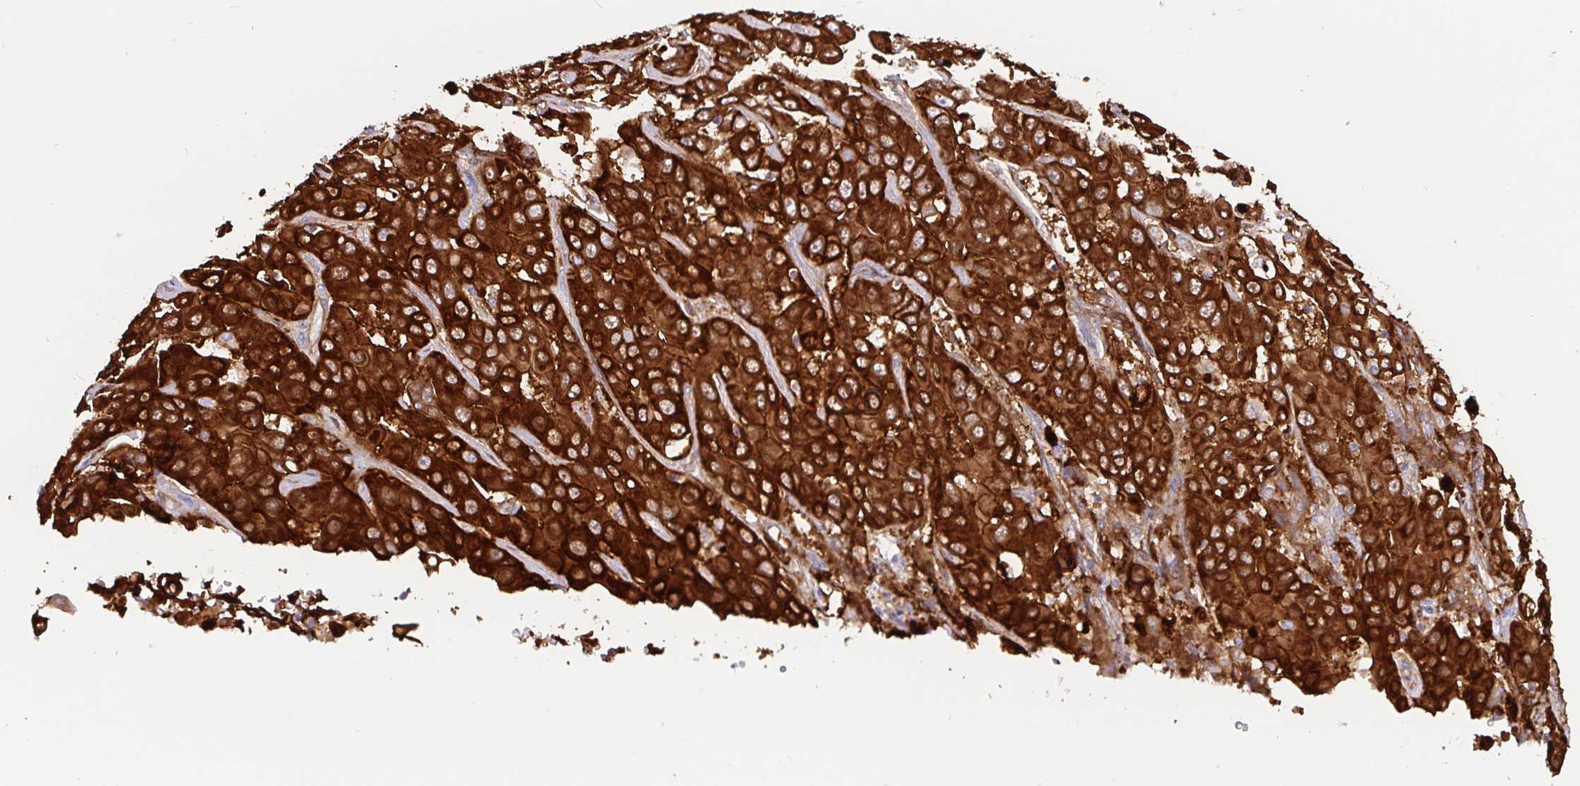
{"staining": {"intensity": "strong", "quantity": ">75%", "location": "cytoplasmic/membranous"}, "tissue": "liver cancer", "cell_type": "Tumor cells", "image_type": "cancer", "snomed": [{"axis": "morphology", "description": "Cholangiocarcinoma"}, {"axis": "topography", "description": "Liver"}], "caption": "Immunohistochemical staining of human liver cancer reveals high levels of strong cytoplasmic/membranous positivity in about >75% of tumor cells. (IHC, brightfield microscopy, high magnification).", "gene": "ANXA2", "patient": {"sex": "female", "age": 52}}